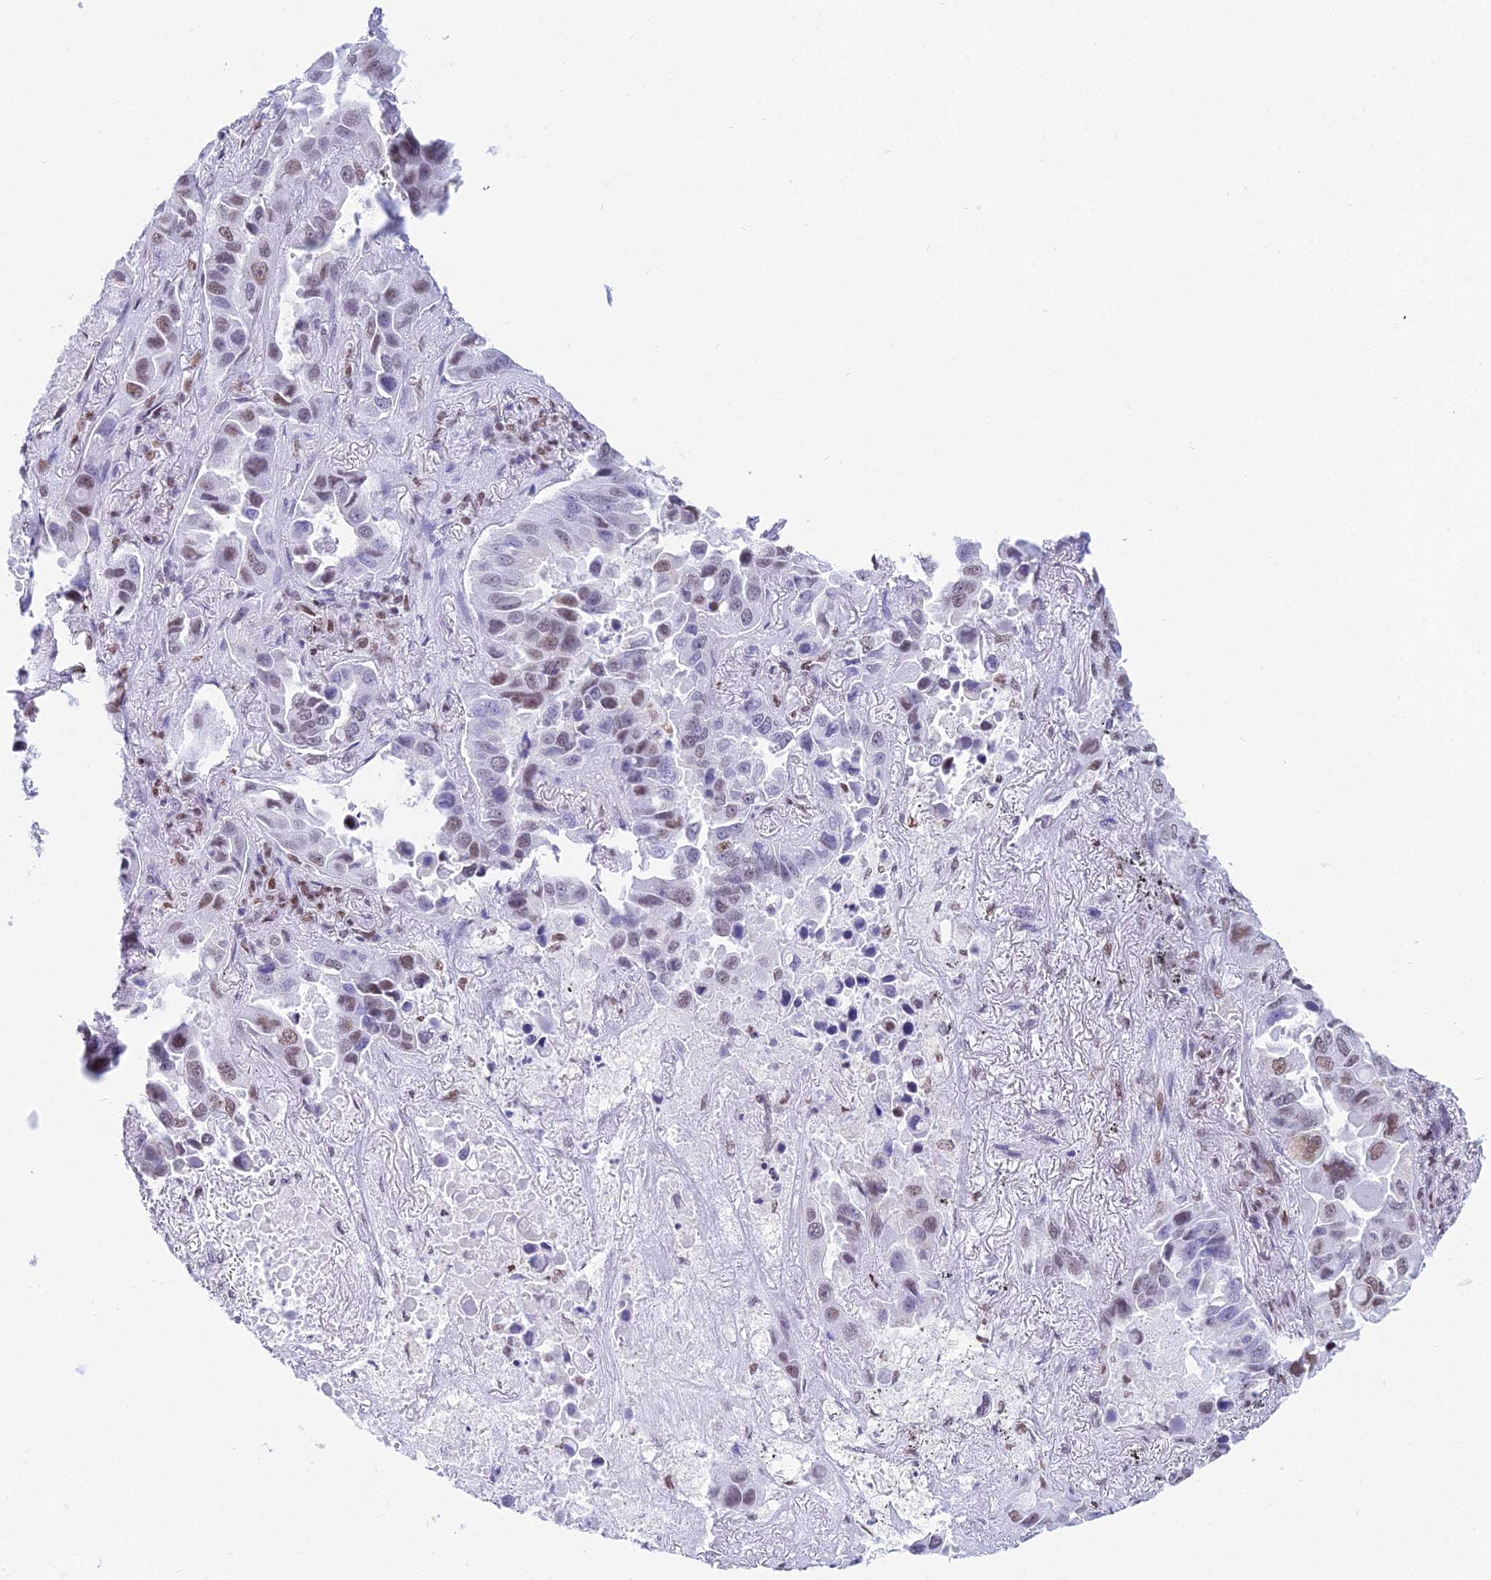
{"staining": {"intensity": "weak", "quantity": "25%-75%", "location": "nuclear"}, "tissue": "lung cancer", "cell_type": "Tumor cells", "image_type": "cancer", "snomed": [{"axis": "morphology", "description": "Adenocarcinoma, NOS"}, {"axis": "topography", "description": "Lung"}], "caption": "Protein staining exhibits weak nuclear staining in about 25%-75% of tumor cells in lung cancer (adenocarcinoma).", "gene": "CDC26", "patient": {"sex": "male", "age": 64}}